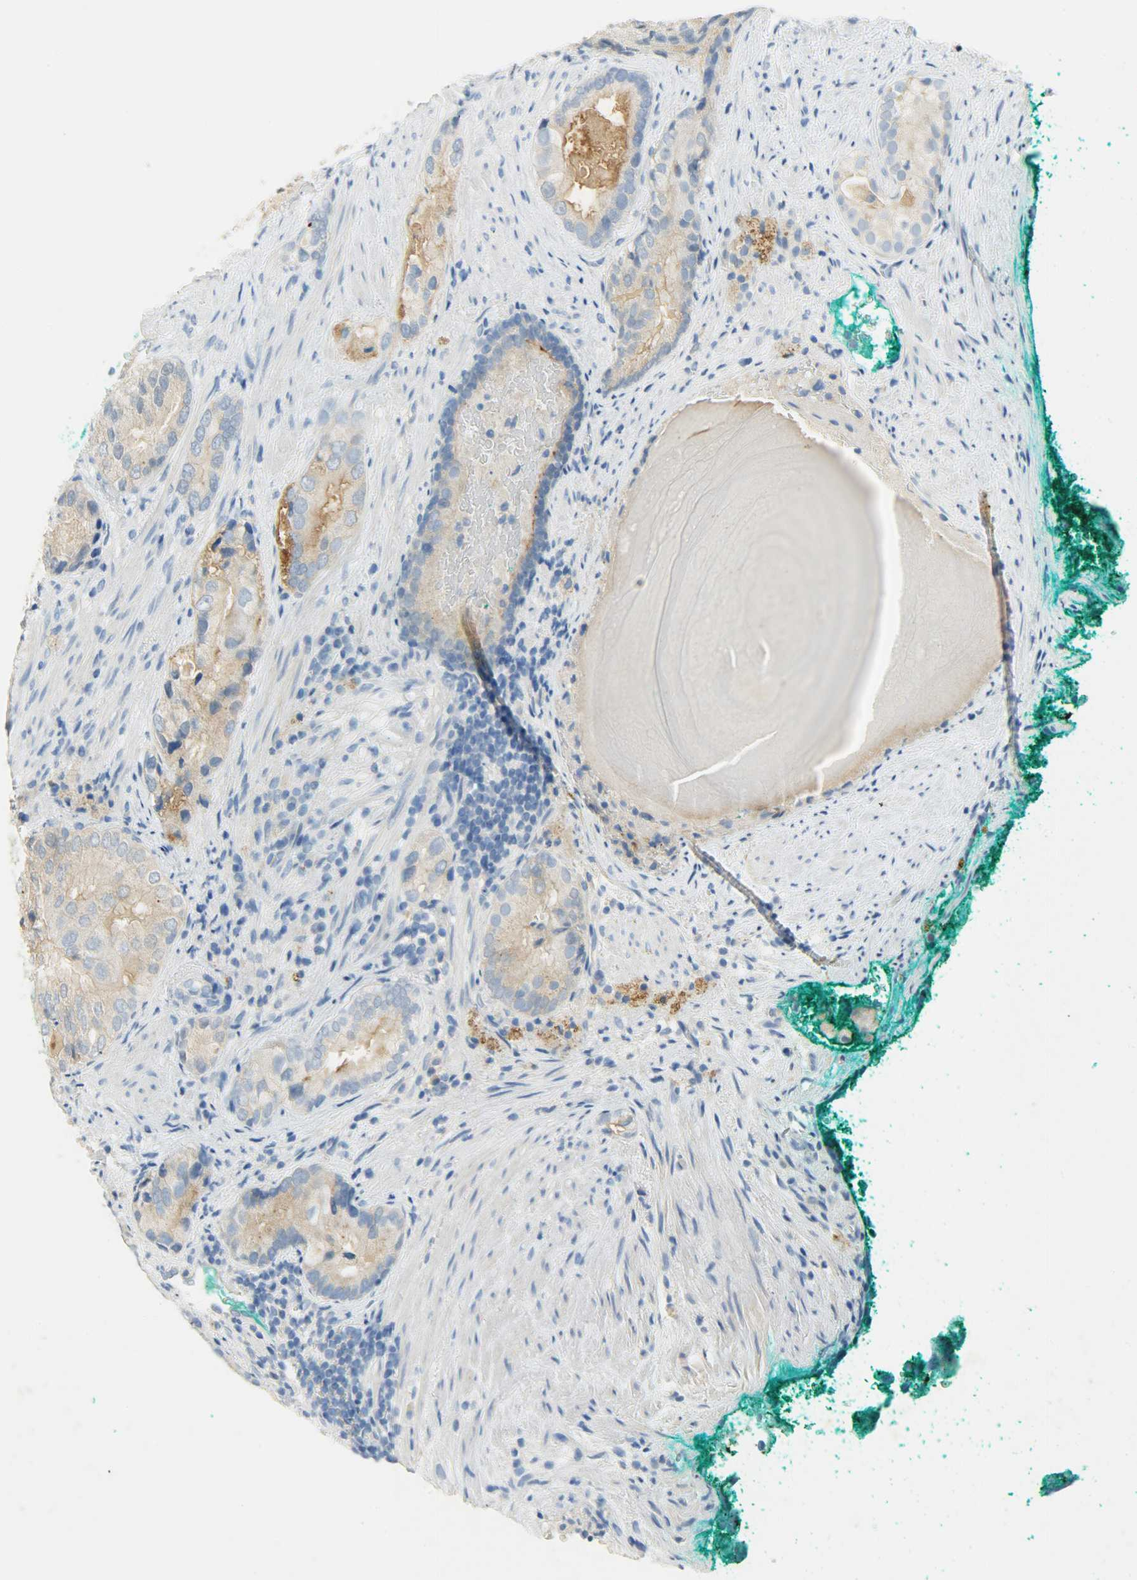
{"staining": {"intensity": "strong", "quantity": "25%-75%", "location": "cytoplasmic/membranous"}, "tissue": "prostate cancer", "cell_type": "Tumor cells", "image_type": "cancer", "snomed": [{"axis": "morphology", "description": "Adenocarcinoma, High grade"}, {"axis": "topography", "description": "Prostate"}], "caption": "Protein staining by immunohistochemistry (IHC) displays strong cytoplasmic/membranous positivity in about 25%-75% of tumor cells in prostate cancer (high-grade adenocarcinoma).", "gene": "PROM1", "patient": {"sex": "male", "age": 66}}